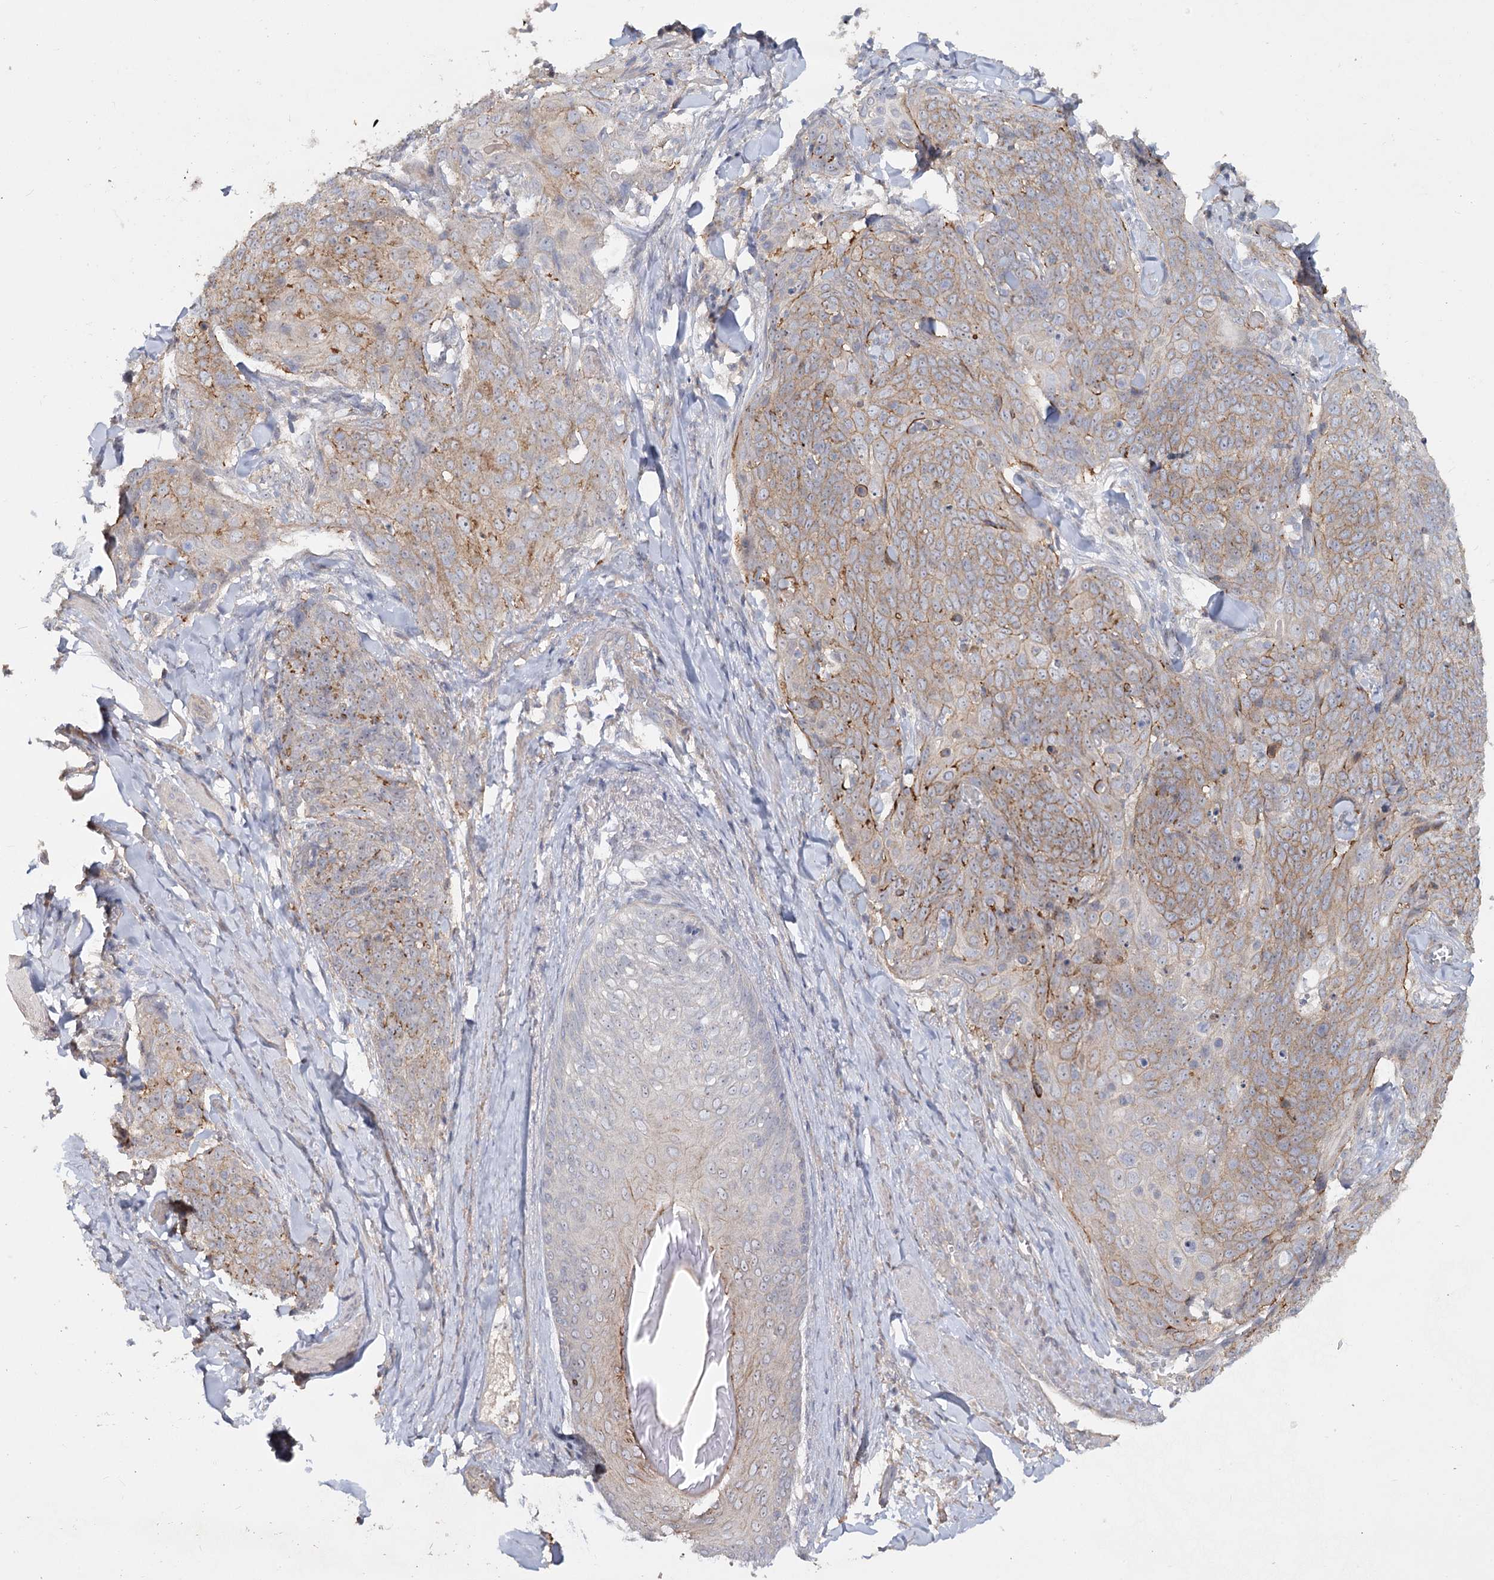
{"staining": {"intensity": "moderate", "quantity": "<25%", "location": "cytoplasmic/membranous"}, "tissue": "skin cancer", "cell_type": "Tumor cells", "image_type": "cancer", "snomed": [{"axis": "morphology", "description": "Squamous cell carcinoma, NOS"}, {"axis": "topography", "description": "Skin"}, {"axis": "topography", "description": "Vulva"}], "caption": "About <25% of tumor cells in skin cancer (squamous cell carcinoma) exhibit moderate cytoplasmic/membranous protein positivity as visualized by brown immunohistochemical staining.", "gene": "ANGPTL5", "patient": {"sex": "female", "age": 85}}